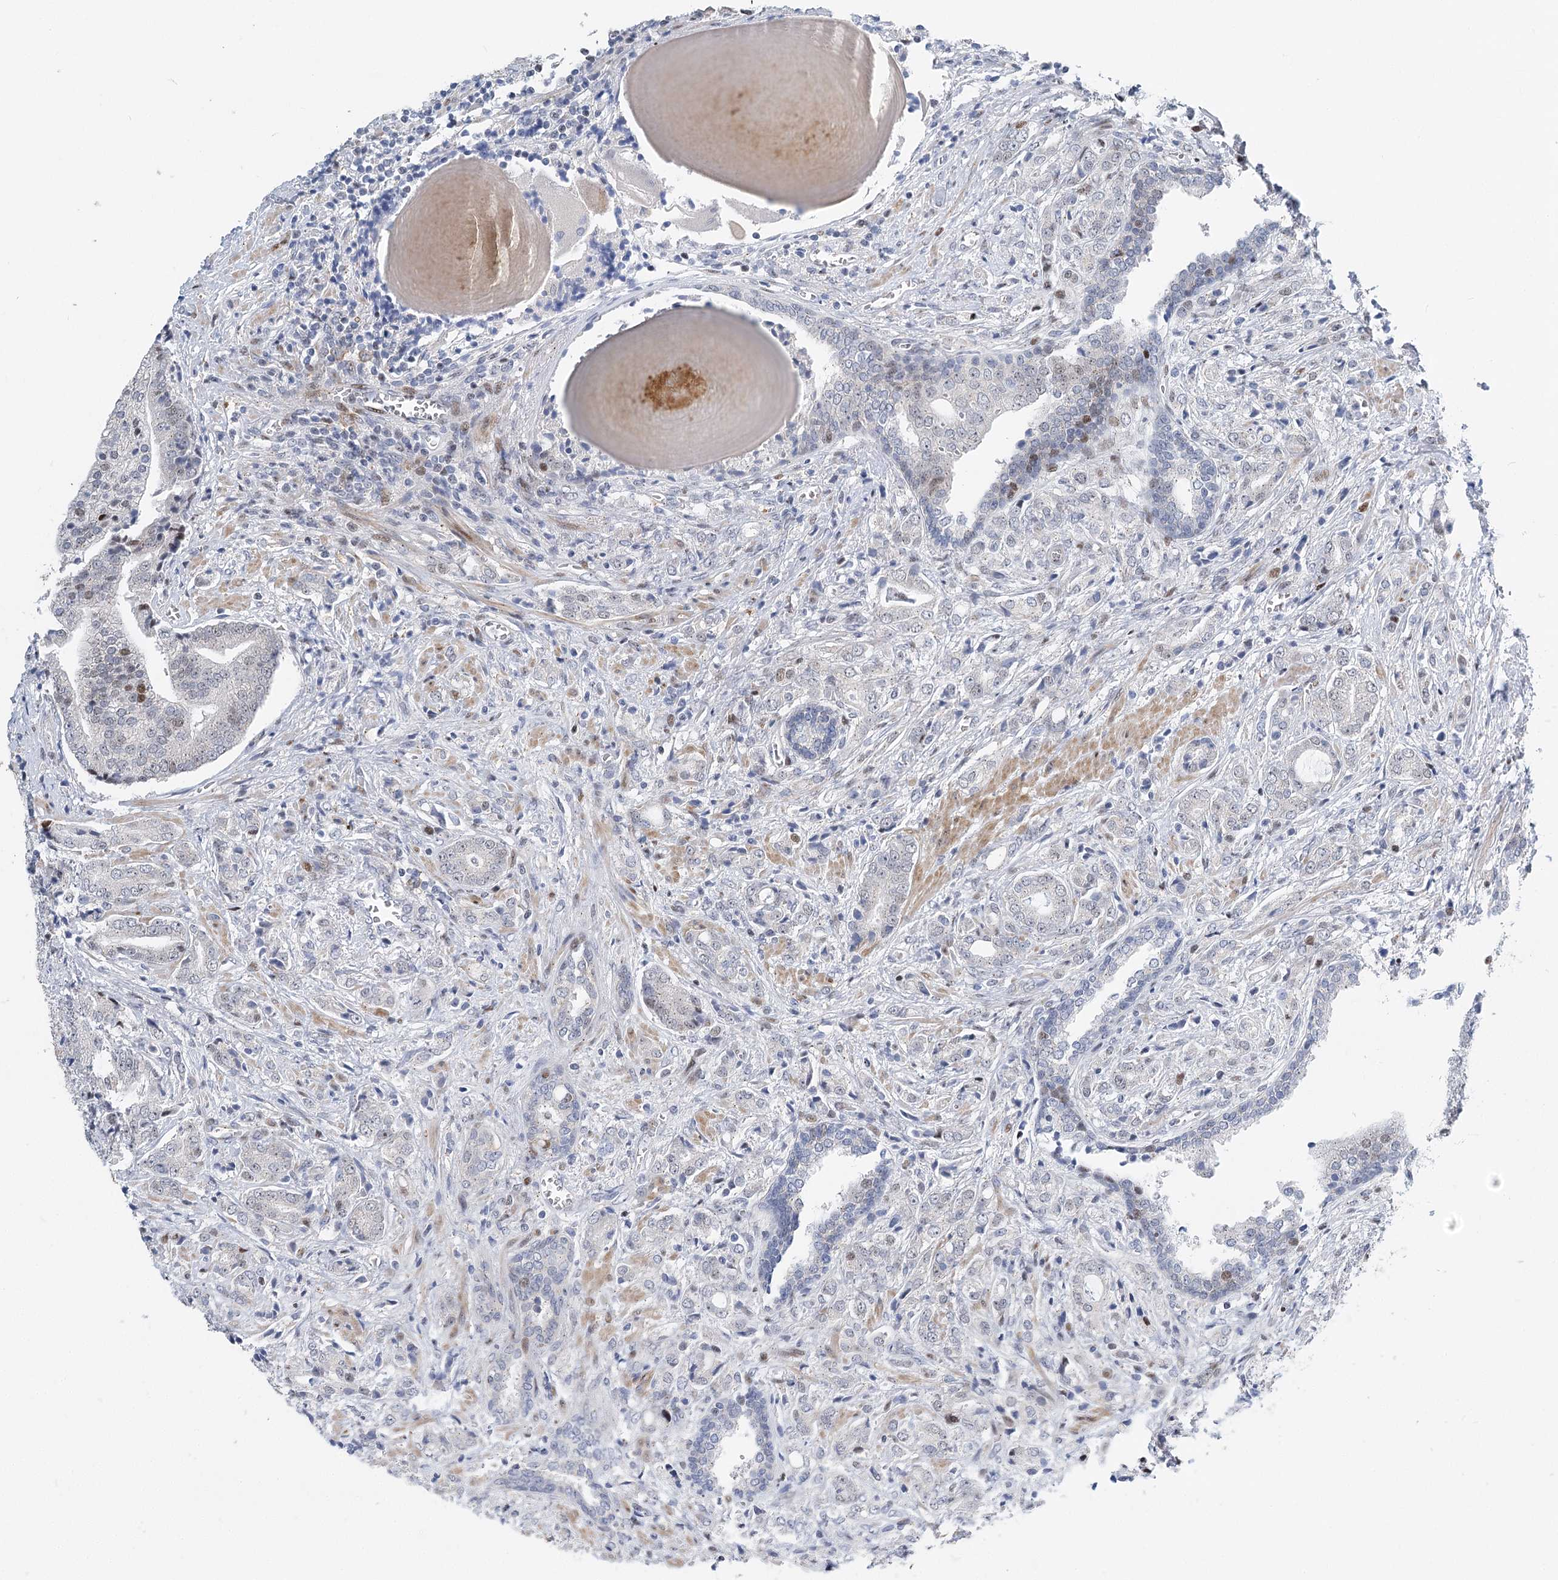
{"staining": {"intensity": "weak", "quantity": "<25%", "location": "nuclear"}, "tissue": "prostate cancer", "cell_type": "Tumor cells", "image_type": "cancer", "snomed": [{"axis": "morphology", "description": "Adenocarcinoma, High grade"}, {"axis": "topography", "description": "Prostate"}], "caption": "Immunohistochemistry (IHC) photomicrograph of prostate adenocarcinoma (high-grade) stained for a protein (brown), which shows no positivity in tumor cells.", "gene": "CAMTA1", "patient": {"sex": "male", "age": 57}}